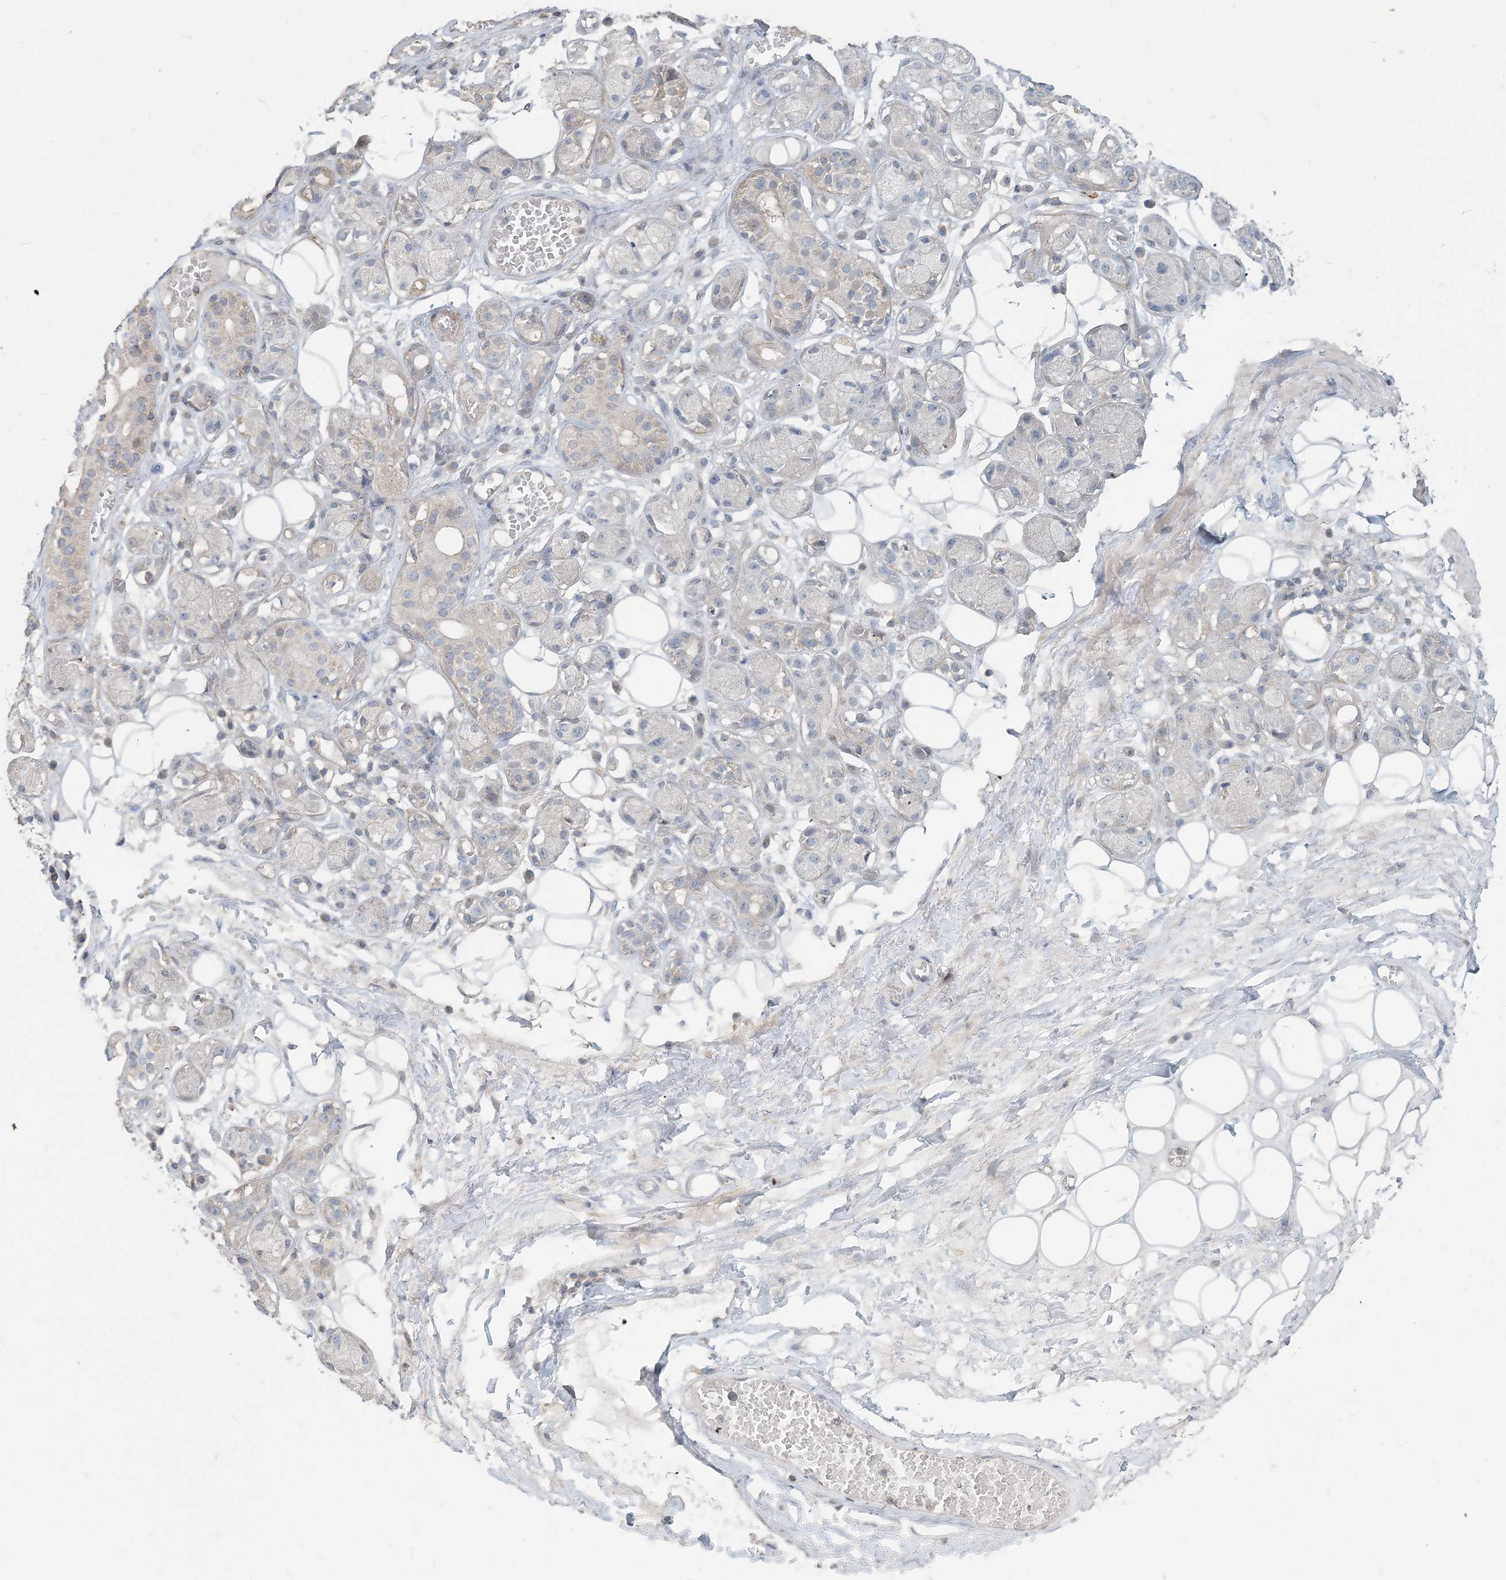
{"staining": {"intensity": "negative", "quantity": "none", "location": "none"}, "tissue": "adipose tissue", "cell_type": "Adipocytes", "image_type": "normal", "snomed": [{"axis": "morphology", "description": "Normal tissue, NOS"}, {"axis": "morphology", "description": "Inflammation, NOS"}, {"axis": "topography", "description": "Salivary gland"}, {"axis": "topography", "description": "Peripheral nerve tissue"}], "caption": "Adipocytes show no significant protein positivity in benign adipose tissue. (DAB immunohistochemistry (IHC) with hematoxylin counter stain).", "gene": "NPHS2", "patient": {"sex": "female", "age": 75}}